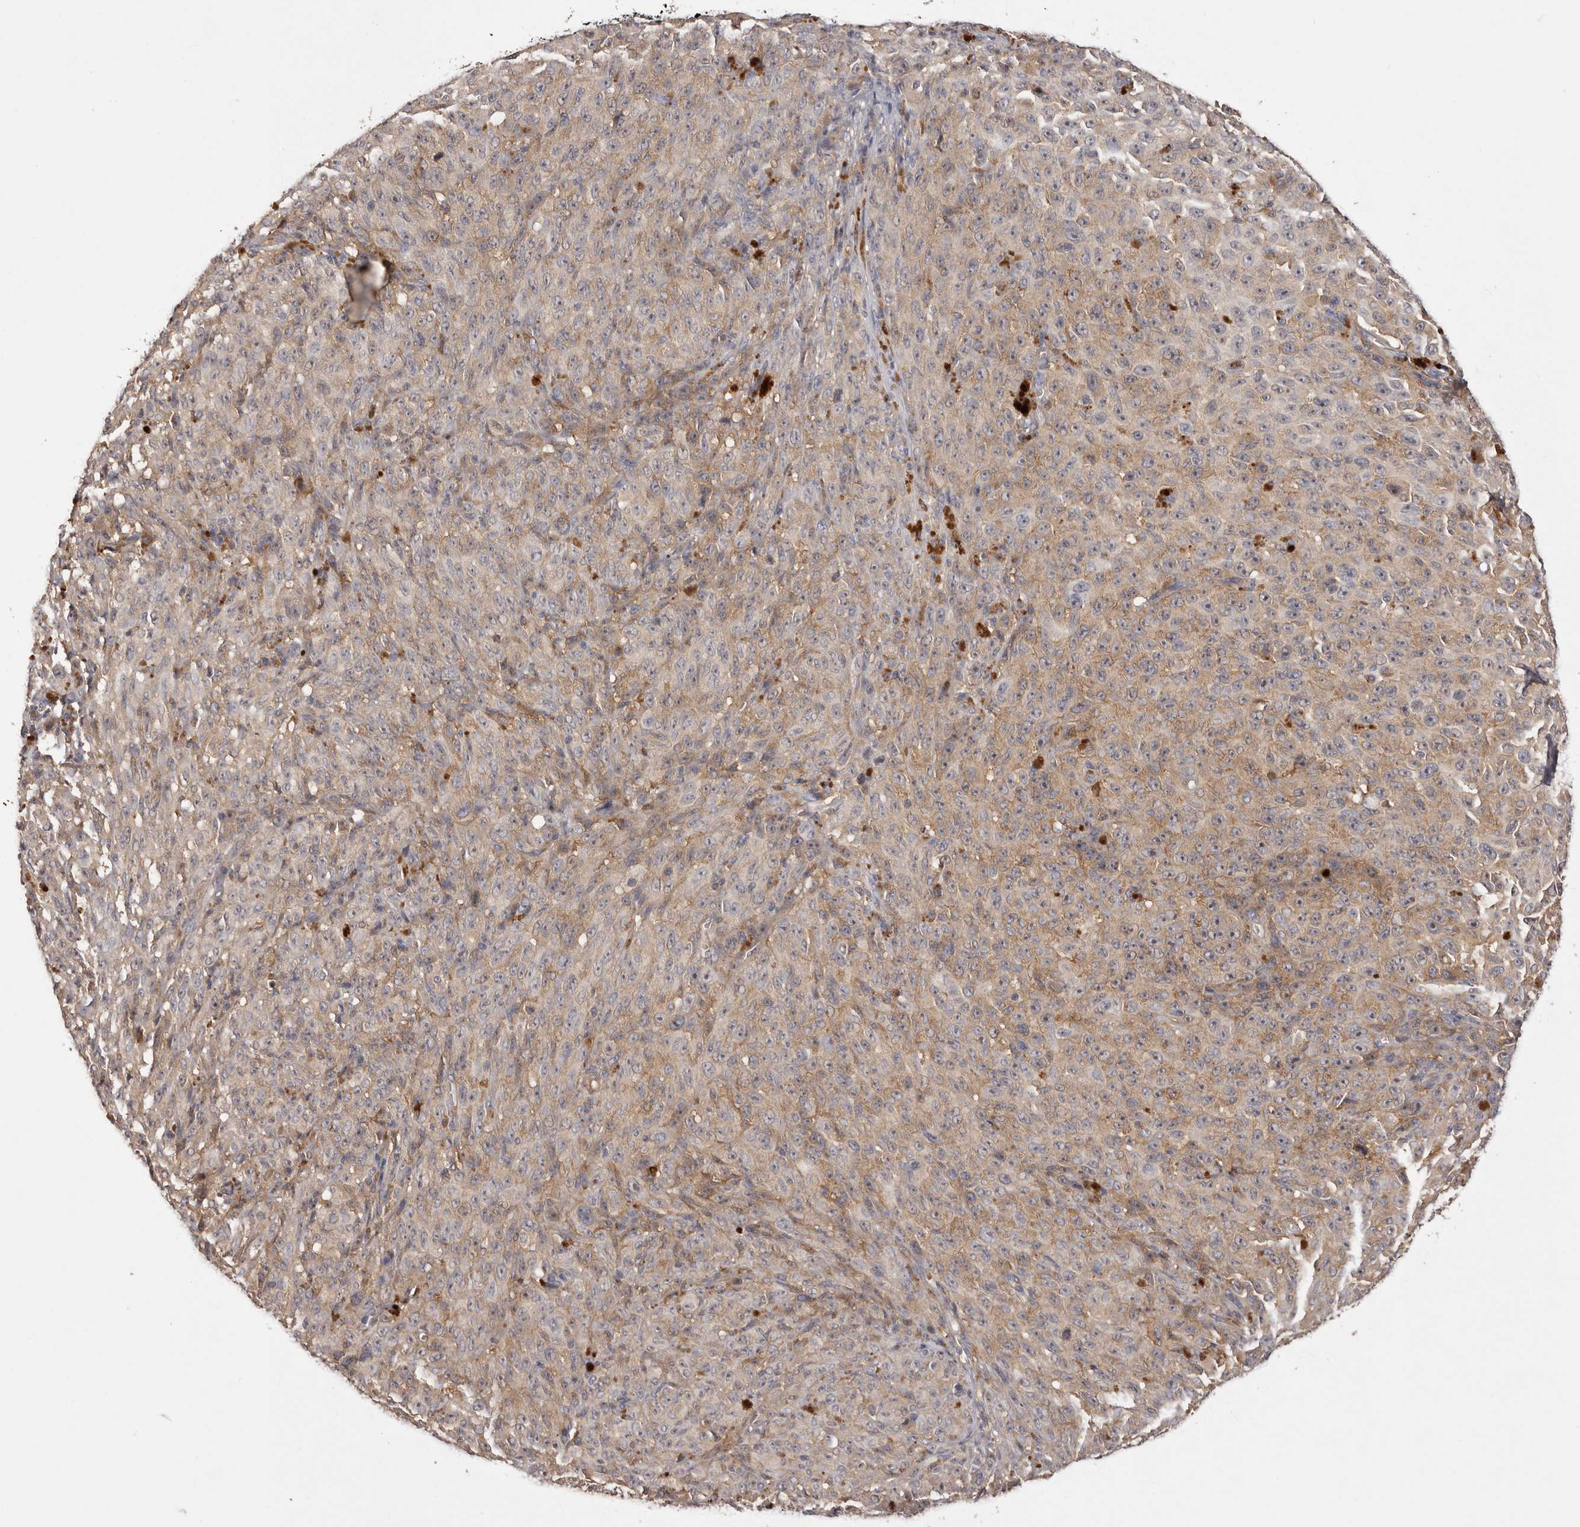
{"staining": {"intensity": "weak", "quantity": ">75%", "location": "cytoplasmic/membranous"}, "tissue": "melanoma", "cell_type": "Tumor cells", "image_type": "cancer", "snomed": [{"axis": "morphology", "description": "Malignant melanoma, NOS"}, {"axis": "topography", "description": "Skin"}], "caption": "A histopathology image showing weak cytoplasmic/membranous staining in approximately >75% of tumor cells in malignant melanoma, as visualized by brown immunohistochemical staining.", "gene": "LTV1", "patient": {"sex": "female", "age": 82}}